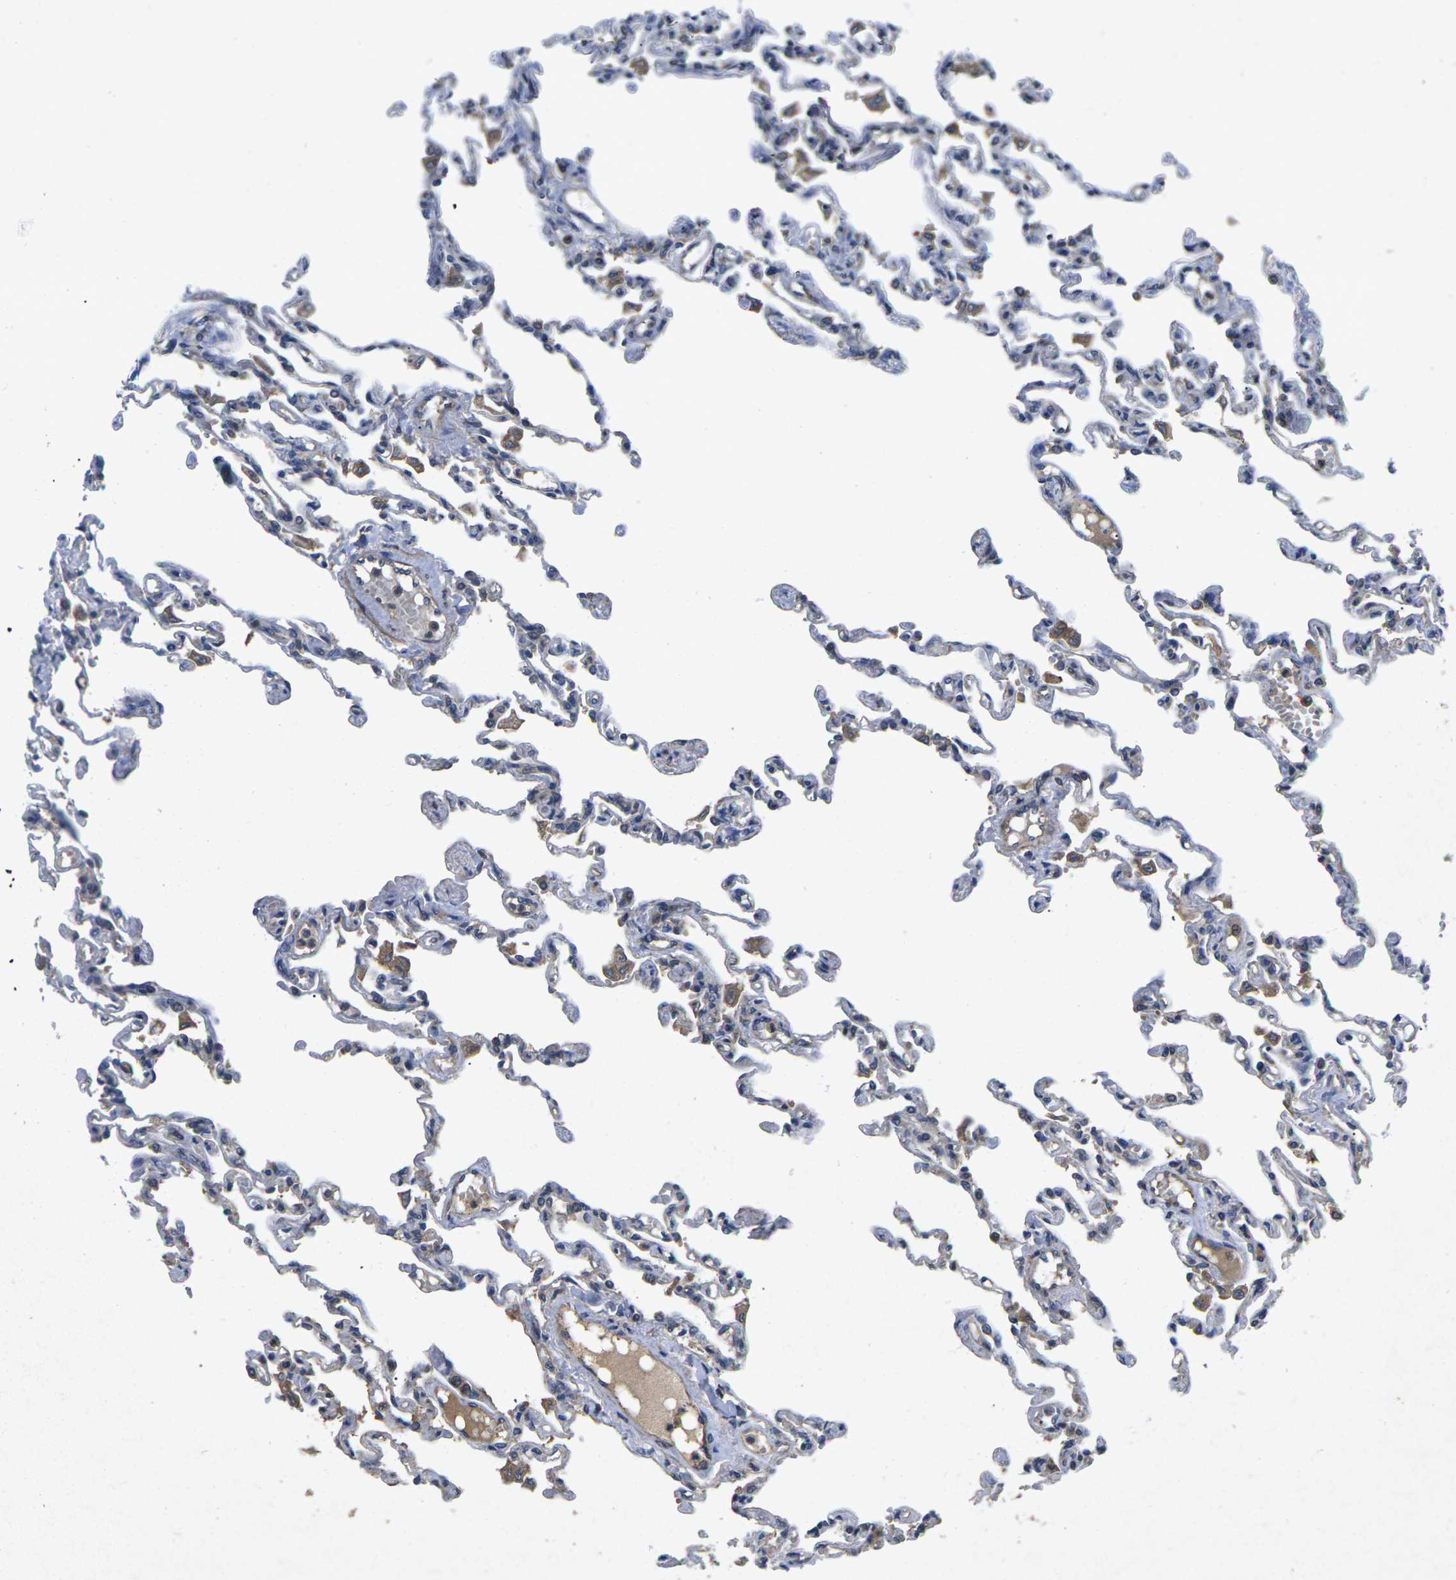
{"staining": {"intensity": "moderate", "quantity": "25%-75%", "location": "cytoplasmic/membranous"}, "tissue": "lung", "cell_type": "Alveolar cells", "image_type": "normal", "snomed": [{"axis": "morphology", "description": "Normal tissue, NOS"}, {"axis": "topography", "description": "Lung"}], "caption": "Immunohistochemistry (IHC) staining of unremarkable lung, which displays medium levels of moderate cytoplasmic/membranous positivity in approximately 25%-75% of alveolar cells indicating moderate cytoplasmic/membranous protein staining. The staining was performed using DAB (3,3'-diaminobenzidine) (brown) for protein detection and nuclei were counterstained in hematoxylin (blue).", "gene": "KIF1B", "patient": {"sex": "male", "age": 21}}